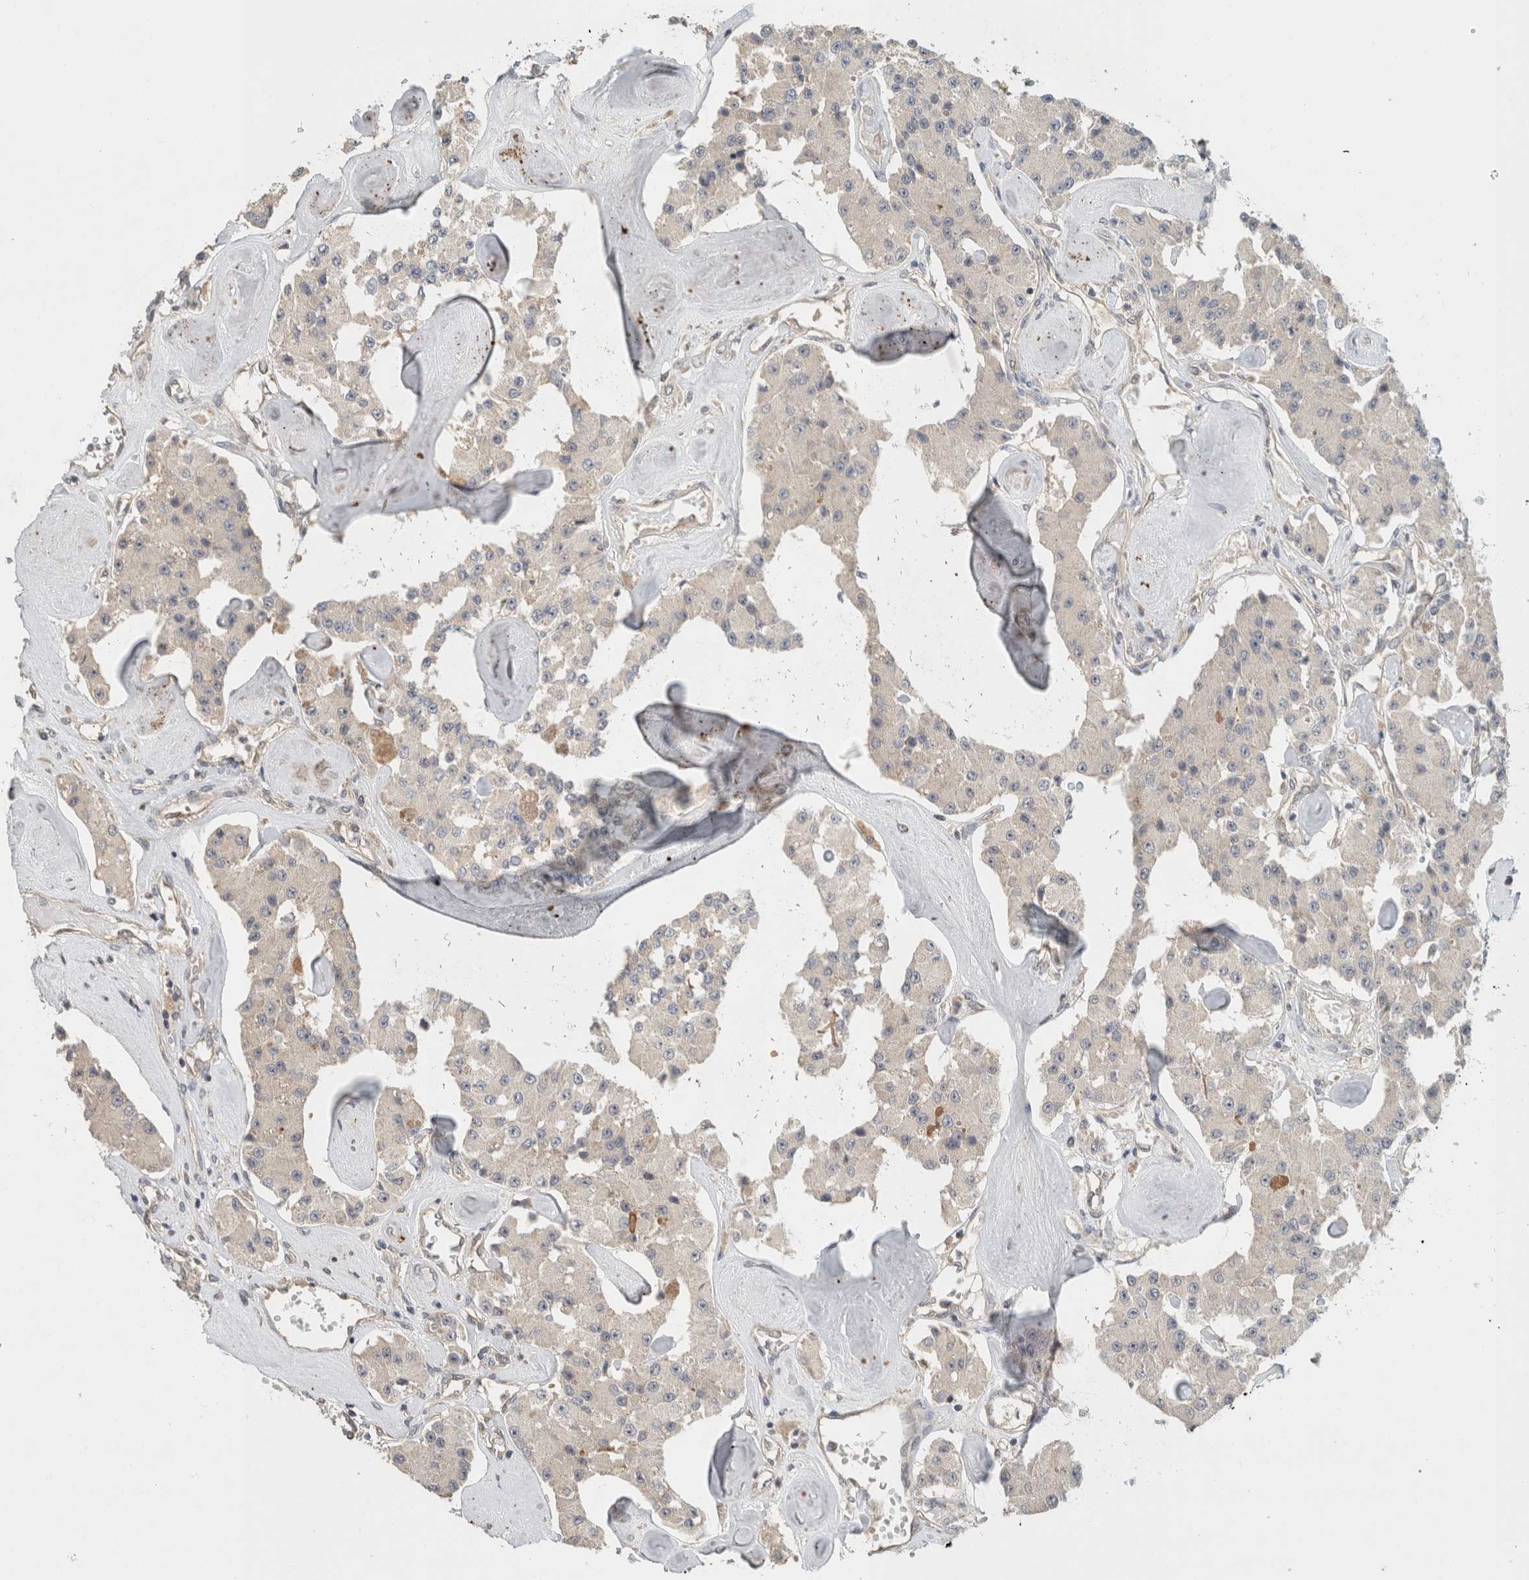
{"staining": {"intensity": "negative", "quantity": "none", "location": "none"}, "tissue": "carcinoid", "cell_type": "Tumor cells", "image_type": "cancer", "snomed": [{"axis": "morphology", "description": "Carcinoid, malignant, NOS"}, {"axis": "topography", "description": "Pancreas"}], "caption": "Immunohistochemistry photomicrograph of carcinoid stained for a protein (brown), which demonstrates no staining in tumor cells.", "gene": "ERCC6L2", "patient": {"sex": "male", "age": 41}}